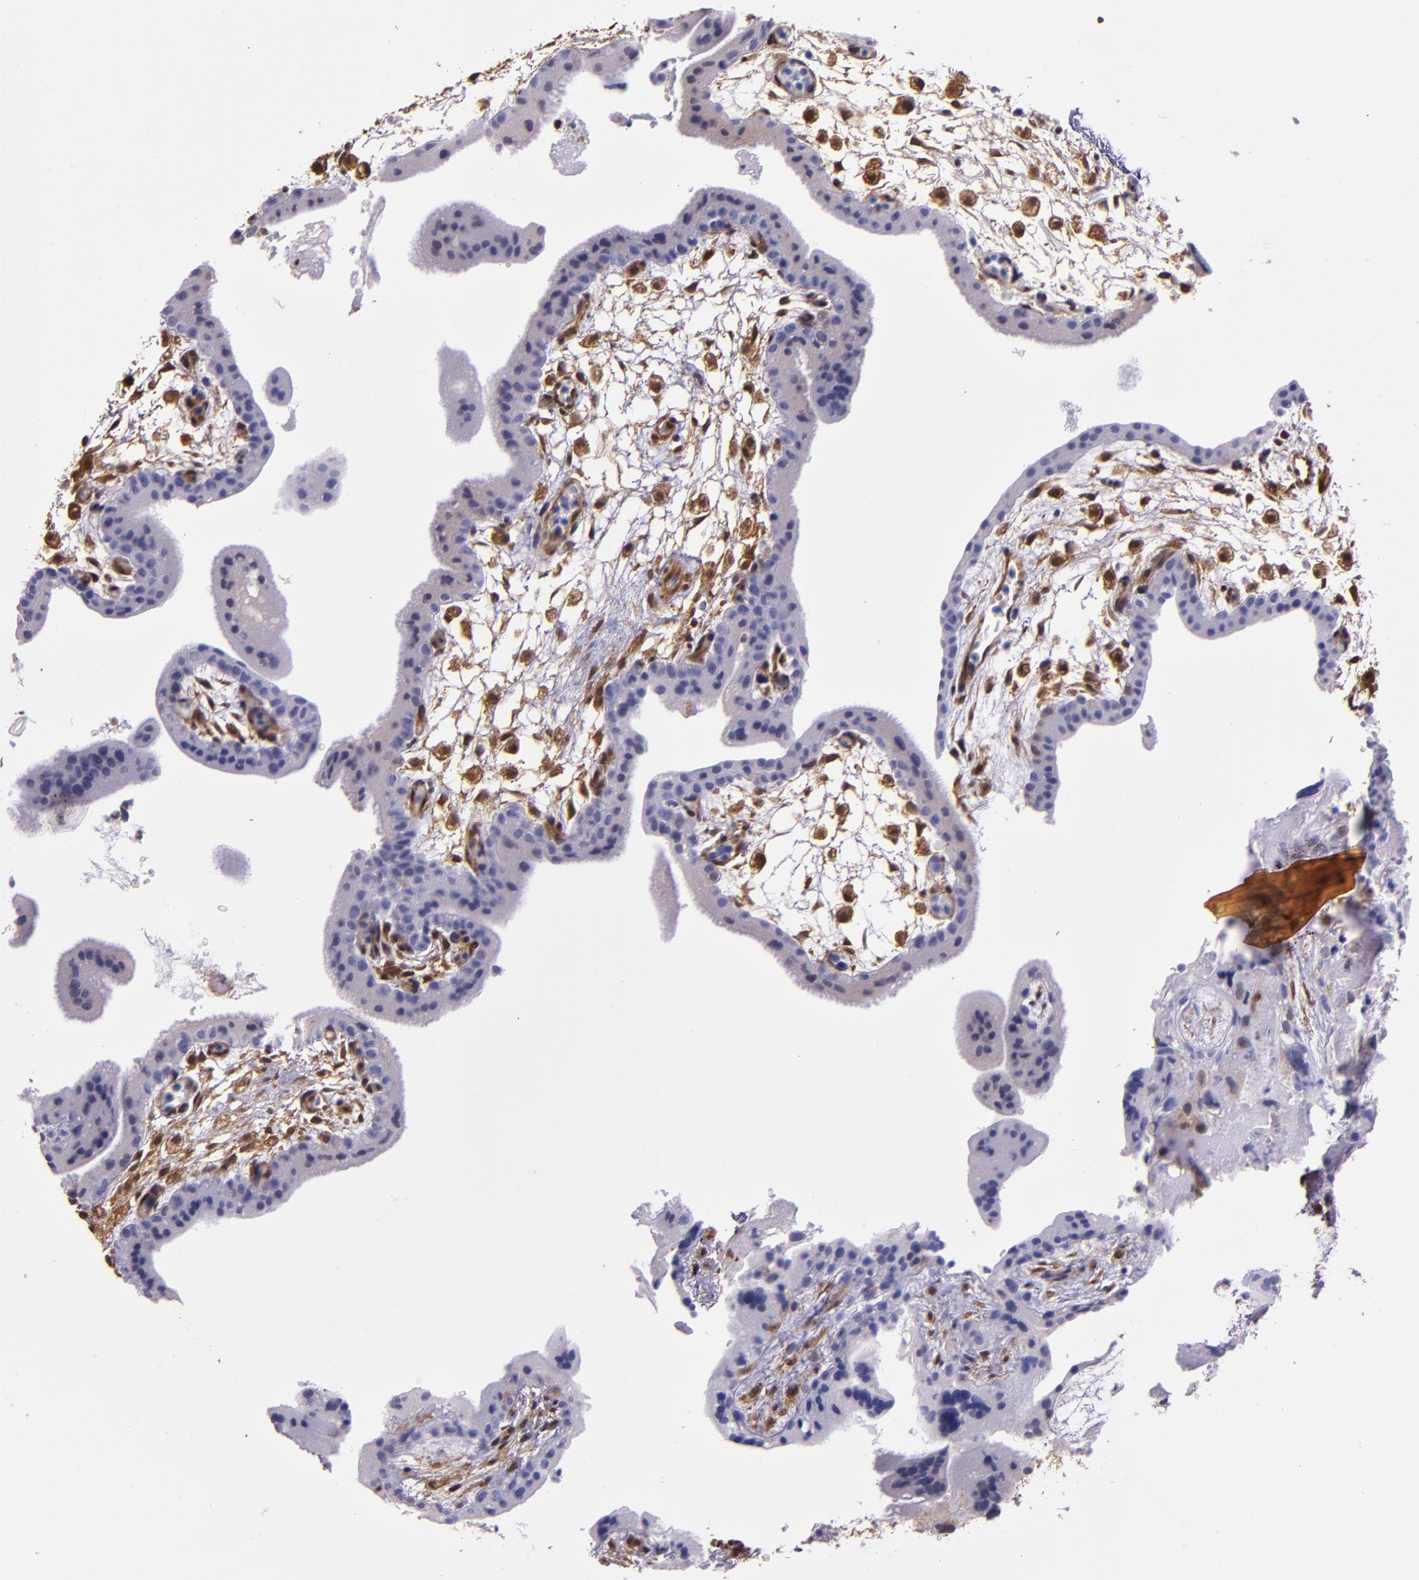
{"staining": {"intensity": "weak", "quantity": "25%-75%", "location": "cytoplasmic/membranous,nuclear"}, "tissue": "placenta", "cell_type": "Trophoblastic cells", "image_type": "normal", "snomed": [{"axis": "morphology", "description": "Normal tissue, NOS"}, {"axis": "topography", "description": "Placenta"}], "caption": "IHC of benign human placenta shows low levels of weak cytoplasmic/membranous,nuclear expression in about 25%-75% of trophoblastic cells. (Brightfield microscopy of DAB IHC at high magnification).", "gene": "STAT6", "patient": {"sex": "female", "age": 35}}